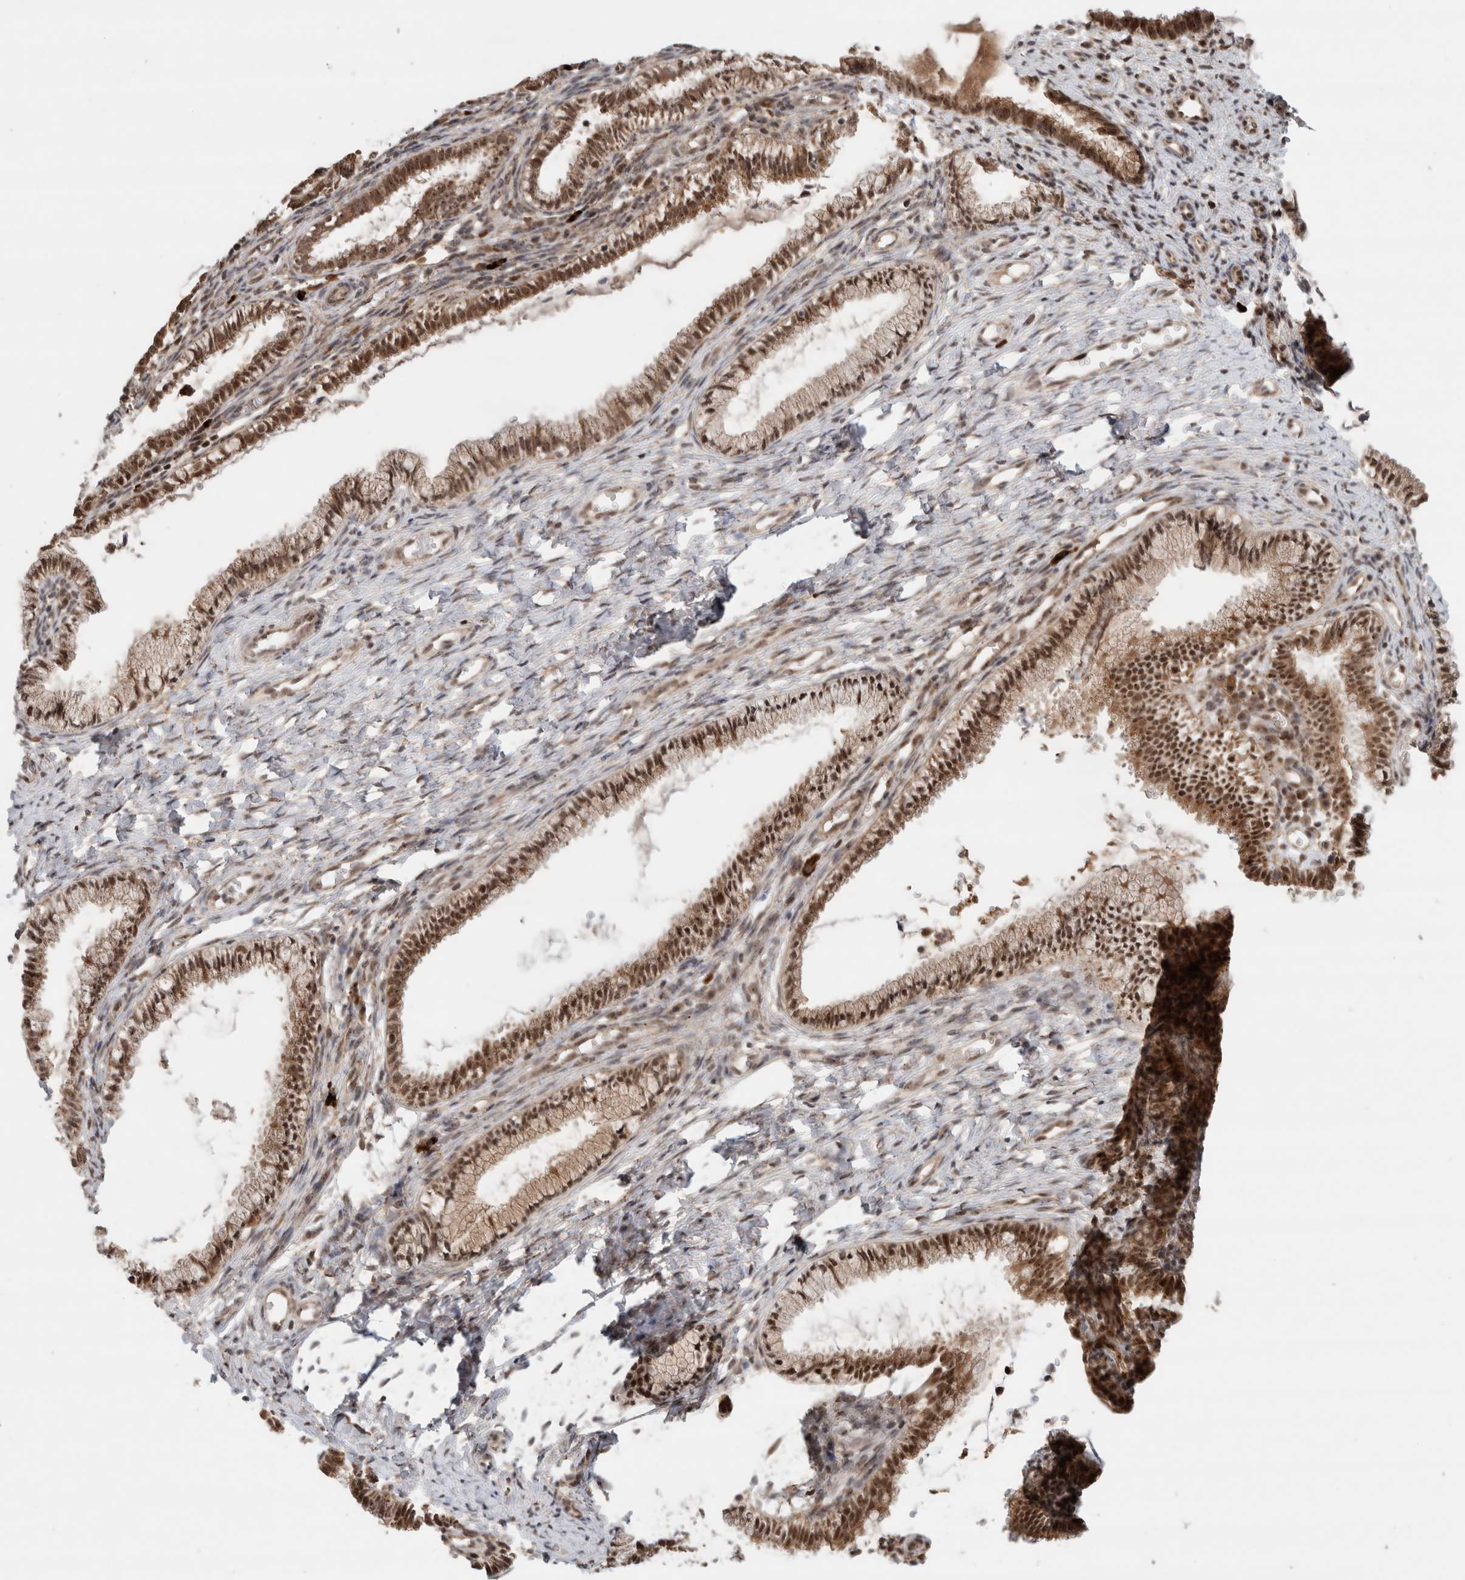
{"staining": {"intensity": "moderate", "quantity": ">75%", "location": "cytoplasmic/membranous,nuclear"}, "tissue": "cervix", "cell_type": "Glandular cells", "image_type": "normal", "snomed": [{"axis": "morphology", "description": "Normal tissue, NOS"}, {"axis": "topography", "description": "Cervix"}], "caption": "Glandular cells exhibit moderate cytoplasmic/membranous,nuclear expression in approximately >75% of cells in unremarkable cervix.", "gene": "MPHOSPH6", "patient": {"sex": "female", "age": 27}}